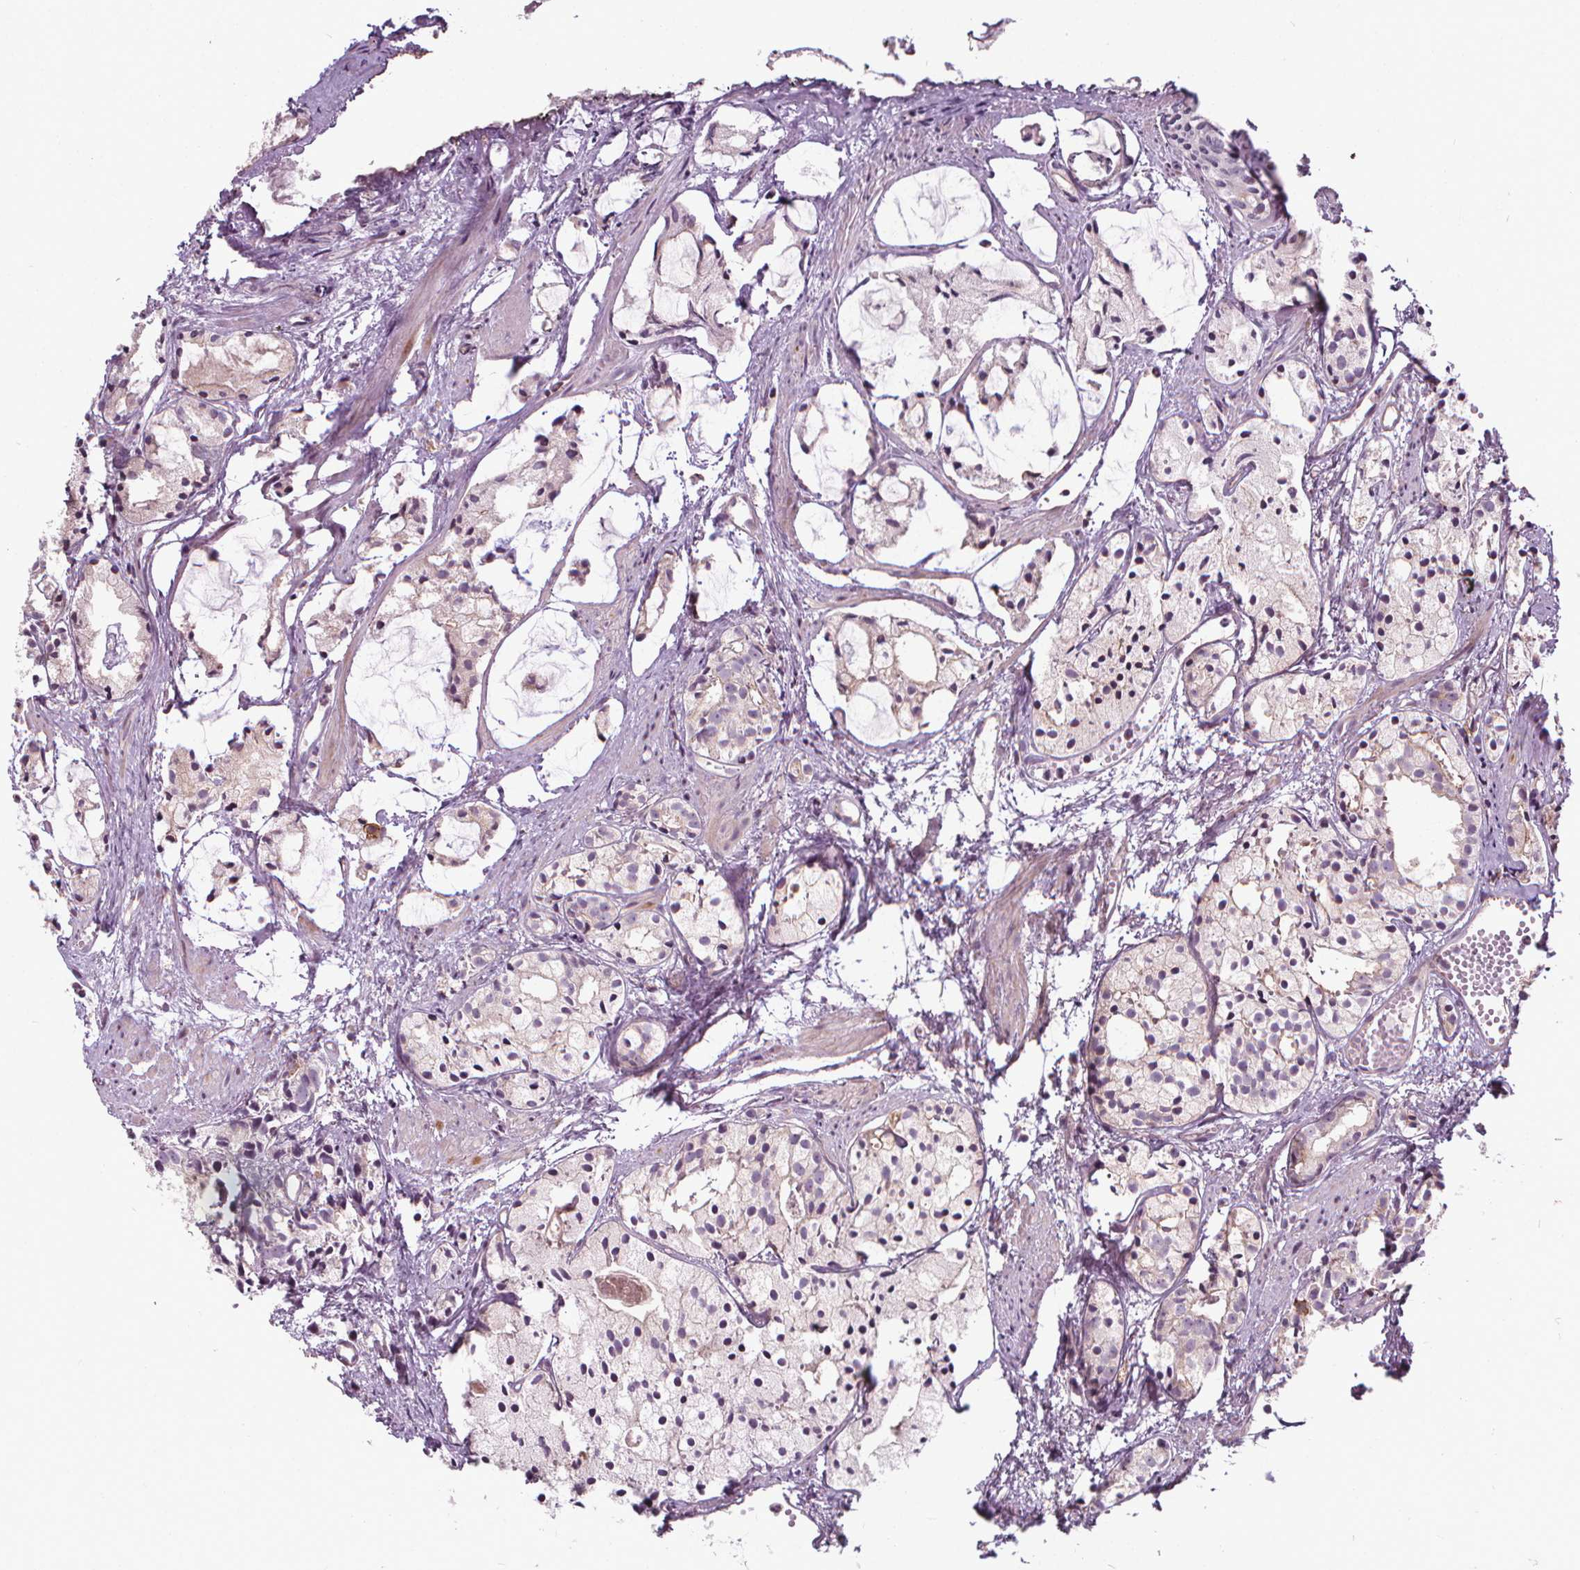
{"staining": {"intensity": "weak", "quantity": "25%-75%", "location": "cytoplasmic/membranous"}, "tissue": "prostate cancer", "cell_type": "Tumor cells", "image_type": "cancer", "snomed": [{"axis": "morphology", "description": "Adenocarcinoma, High grade"}, {"axis": "topography", "description": "Prostate"}], "caption": "Immunohistochemical staining of human prostate cancer shows weak cytoplasmic/membranous protein expression in about 25%-75% of tumor cells. The protein of interest is stained brown, and the nuclei are stained in blue (DAB (3,3'-diaminobenzidine) IHC with brightfield microscopy, high magnification).", "gene": "INPP5E", "patient": {"sex": "male", "age": 85}}